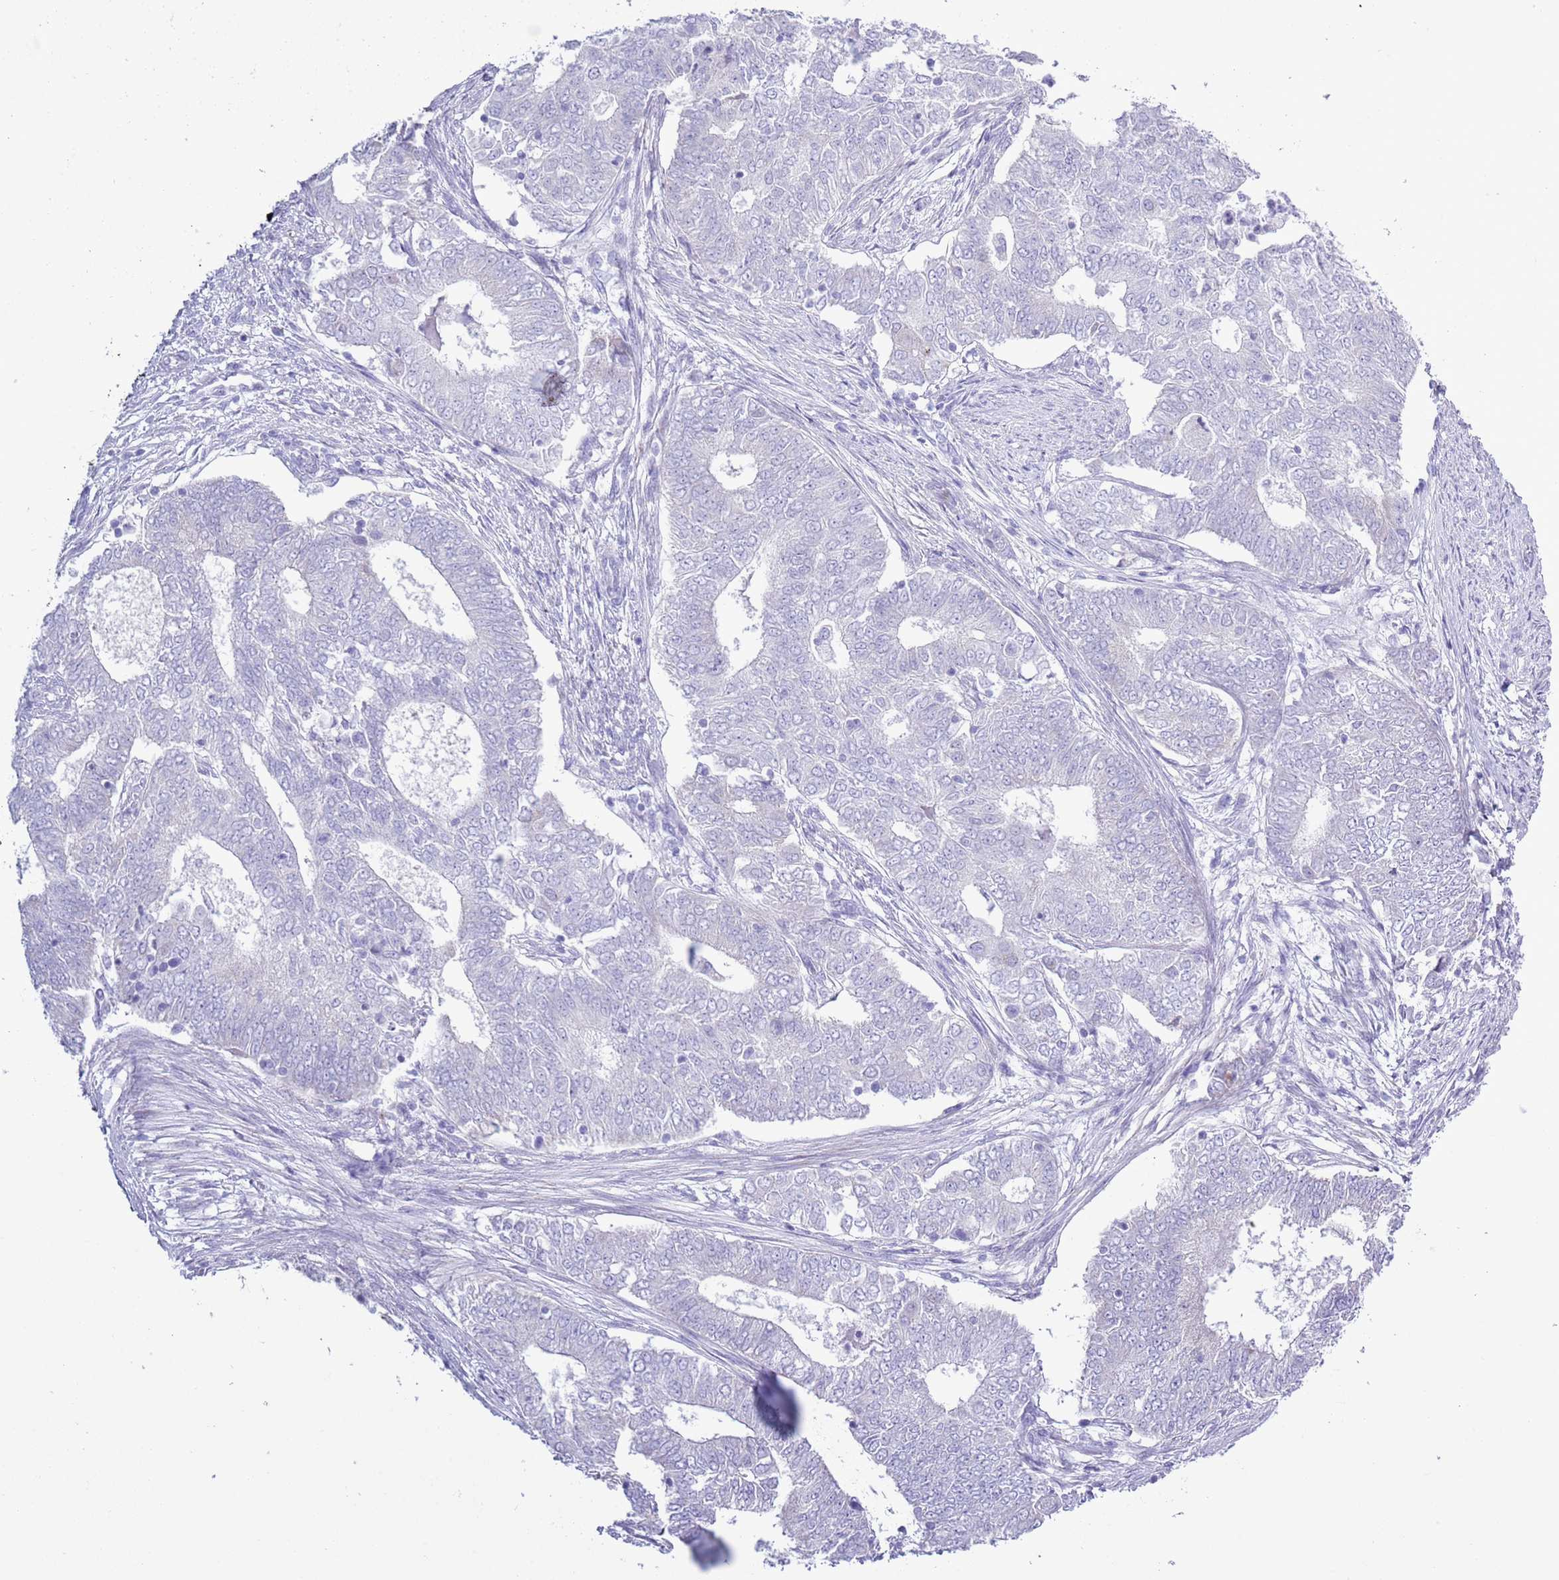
{"staining": {"intensity": "negative", "quantity": "none", "location": "none"}, "tissue": "endometrial cancer", "cell_type": "Tumor cells", "image_type": "cancer", "snomed": [{"axis": "morphology", "description": "Adenocarcinoma, NOS"}, {"axis": "topography", "description": "Endometrium"}], "caption": "An immunohistochemistry (IHC) micrograph of endometrial cancer is shown. There is no staining in tumor cells of endometrial cancer. (Stains: DAB (3,3'-diaminobenzidine) immunohistochemistry (IHC) with hematoxylin counter stain, Microscopy: brightfield microscopy at high magnification).", "gene": "MOCOS", "patient": {"sex": "female", "age": 62}}